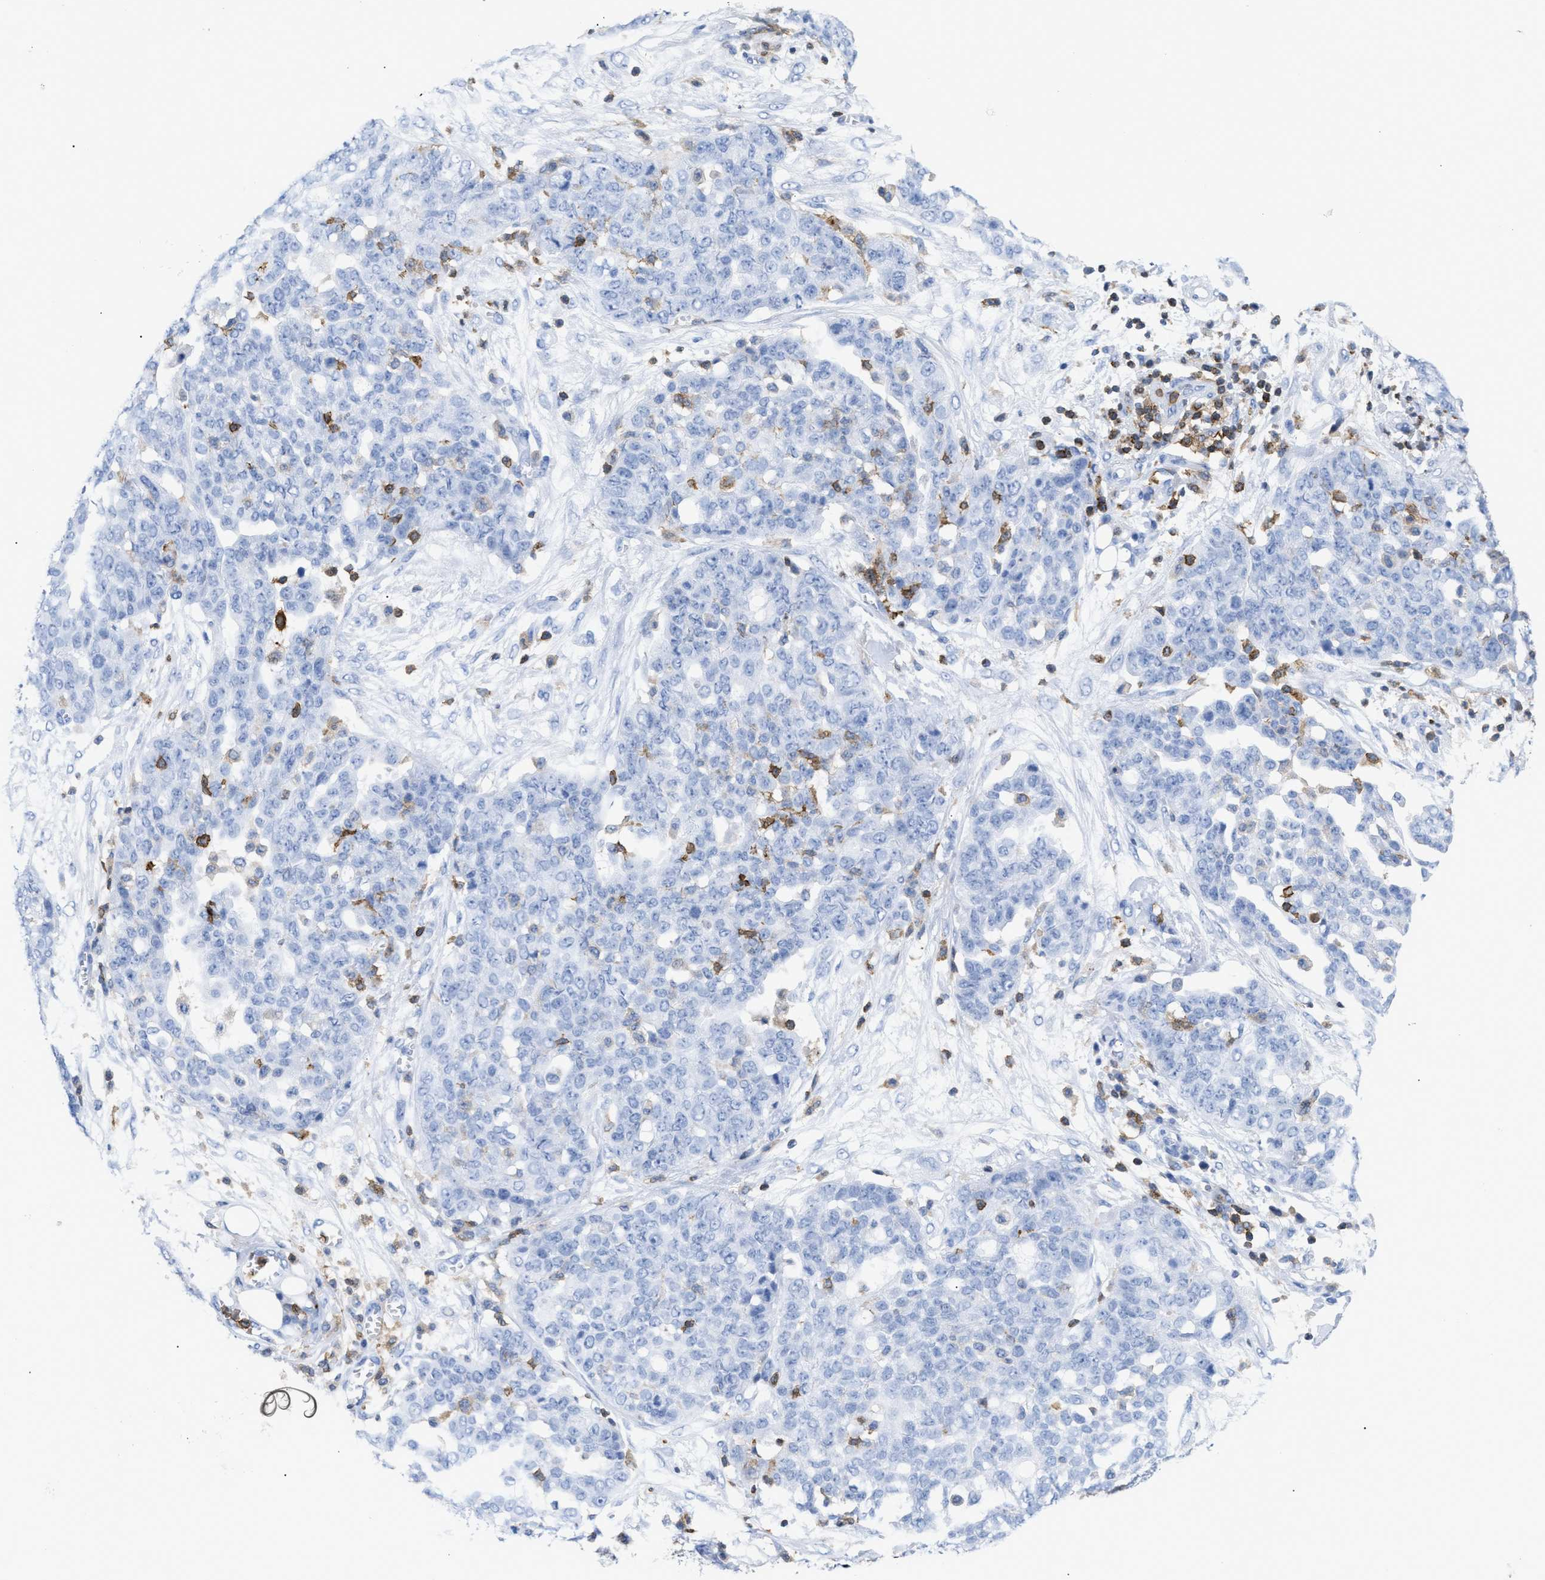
{"staining": {"intensity": "negative", "quantity": "none", "location": "none"}, "tissue": "ovarian cancer", "cell_type": "Tumor cells", "image_type": "cancer", "snomed": [{"axis": "morphology", "description": "Cystadenocarcinoma, serous, NOS"}, {"axis": "topography", "description": "Soft tissue"}, {"axis": "topography", "description": "Ovary"}], "caption": "The image reveals no significant staining in tumor cells of ovarian cancer.", "gene": "LCP1", "patient": {"sex": "female", "age": 57}}